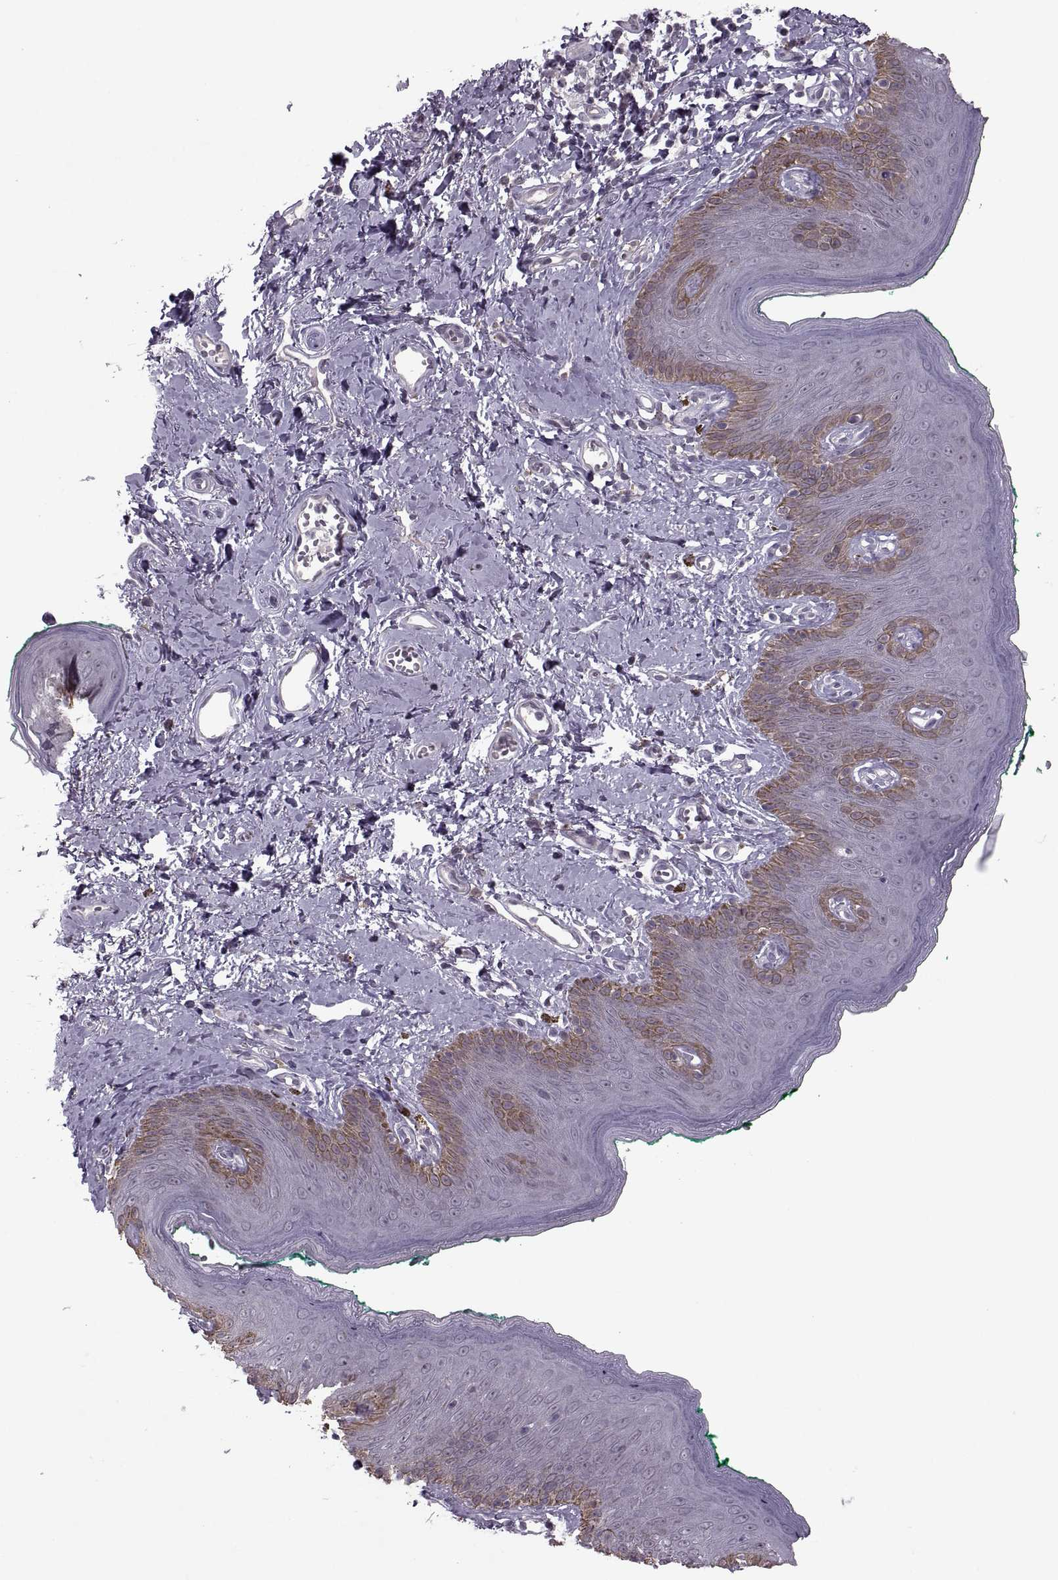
{"staining": {"intensity": "weak", "quantity": "<25%", "location": "cytoplasmic/membranous"}, "tissue": "skin", "cell_type": "Epidermal cells", "image_type": "normal", "snomed": [{"axis": "morphology", "description": "Normal tissue, NOS"}, {"axis": "topography", "description": "Vulva"}], "caption": "Immunohistochemical staining of benign human skin demonstrates no significant staining in epidermal cells. (Stains: DAB (3,3'-diaminobenzidine) immunohistochemistry (IHC) with hematoxylin counter stain, Microscopy: brightfield microscopy at high magnification).", "gene": "MGAT4D", "patient": {"sex": "female", "age": 66}}